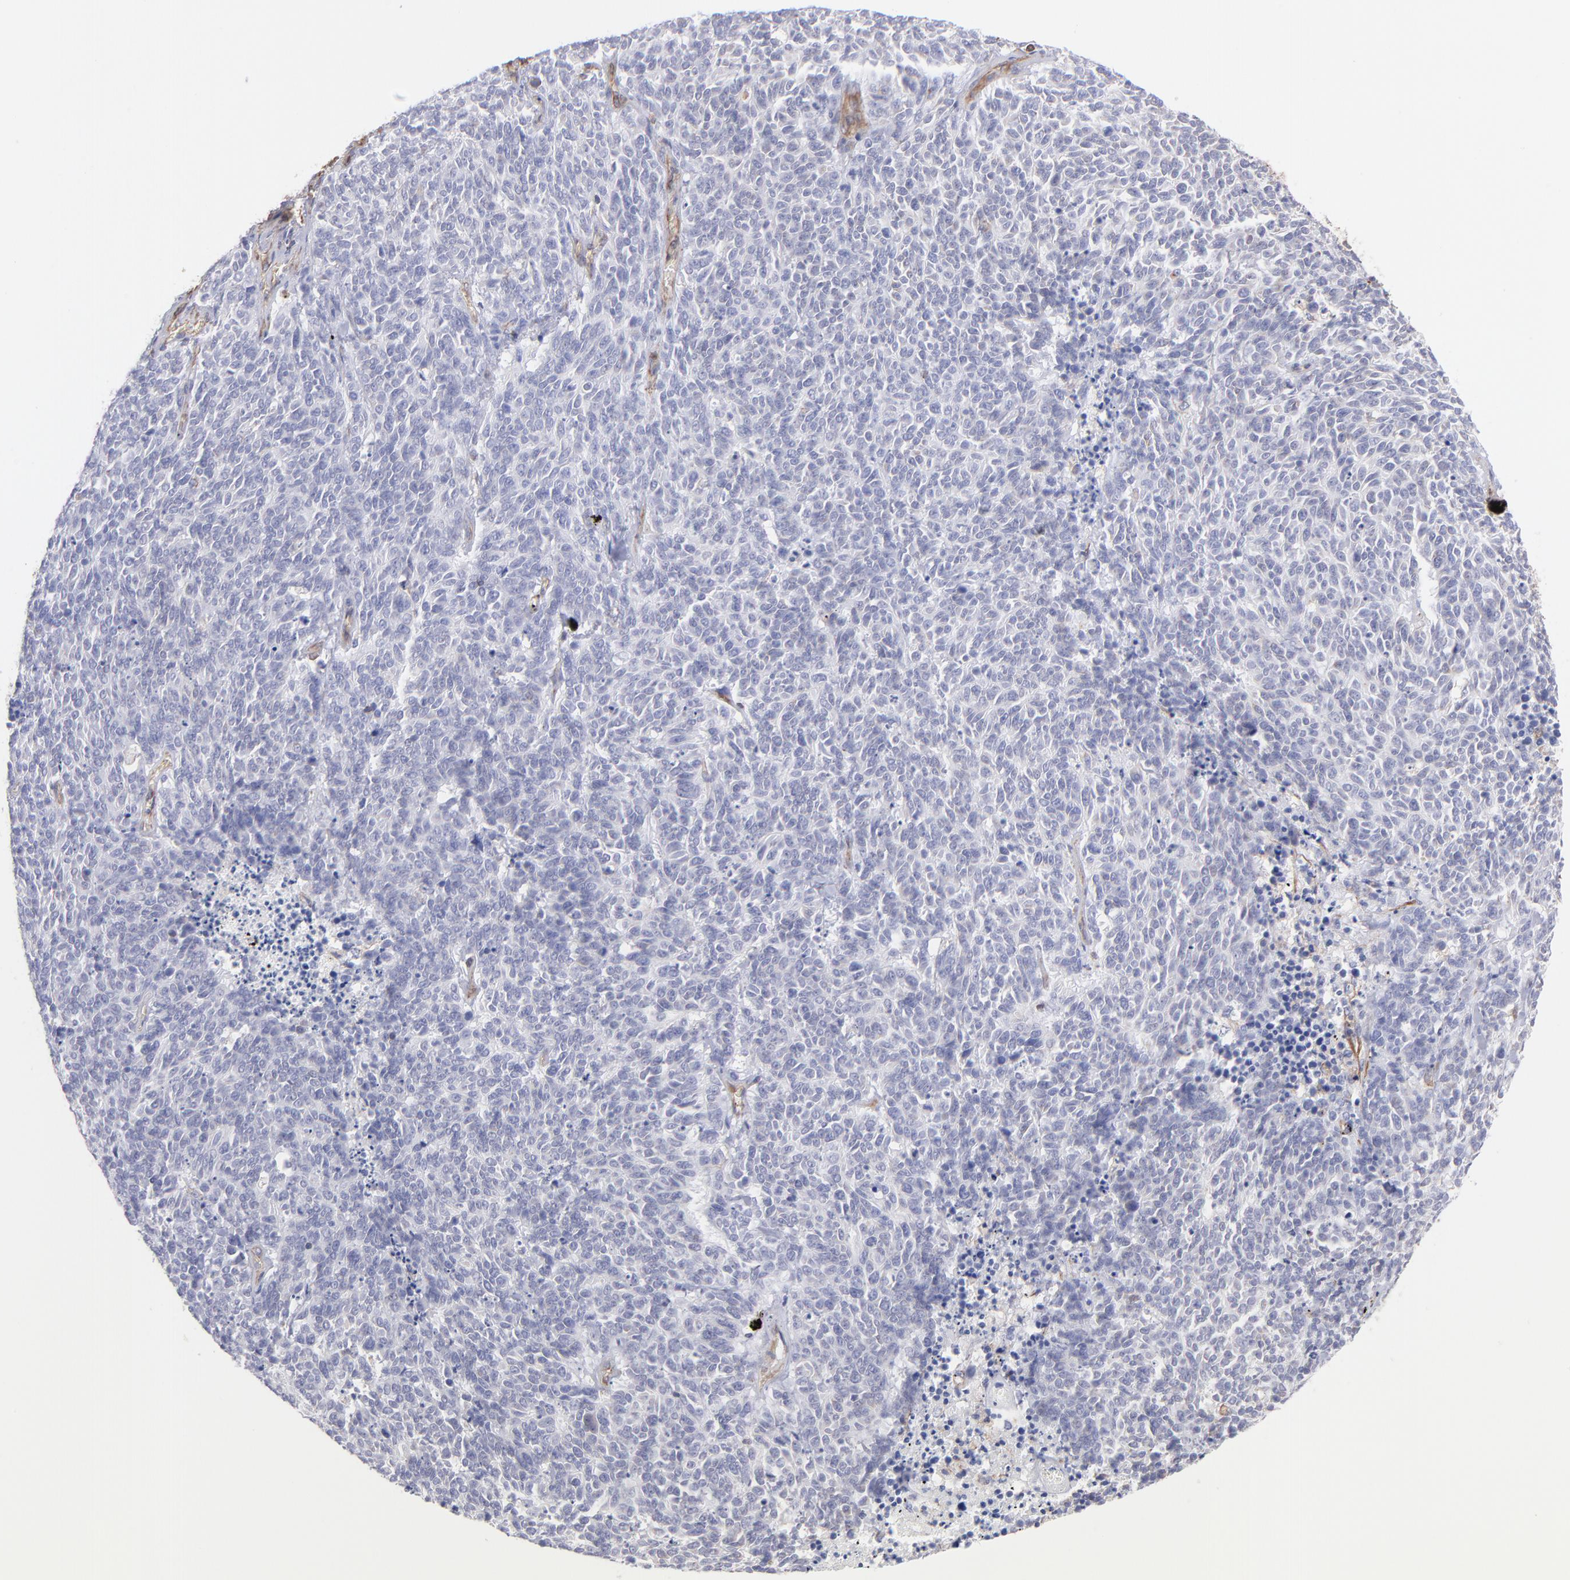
{"staining": {"intensity": "negative", "quantity": "none", "location": "none"}, "tissue": "lung cancer", "cell_type": "Tumor cells", "image_type": "cancer", "snomed": [{"axis": "morphology", "description": "Neoplasm, malignant, NOS"}, {"axis": "topography", "description": "Lung"}], "caption": "Immunohistochemistry (IHC) of human lung cancer (neoplasm (malignant)) demonstrates no positivity in tumor cells.", "gene": "PLEC", "patient": {"sex": "female", "age": 58}}